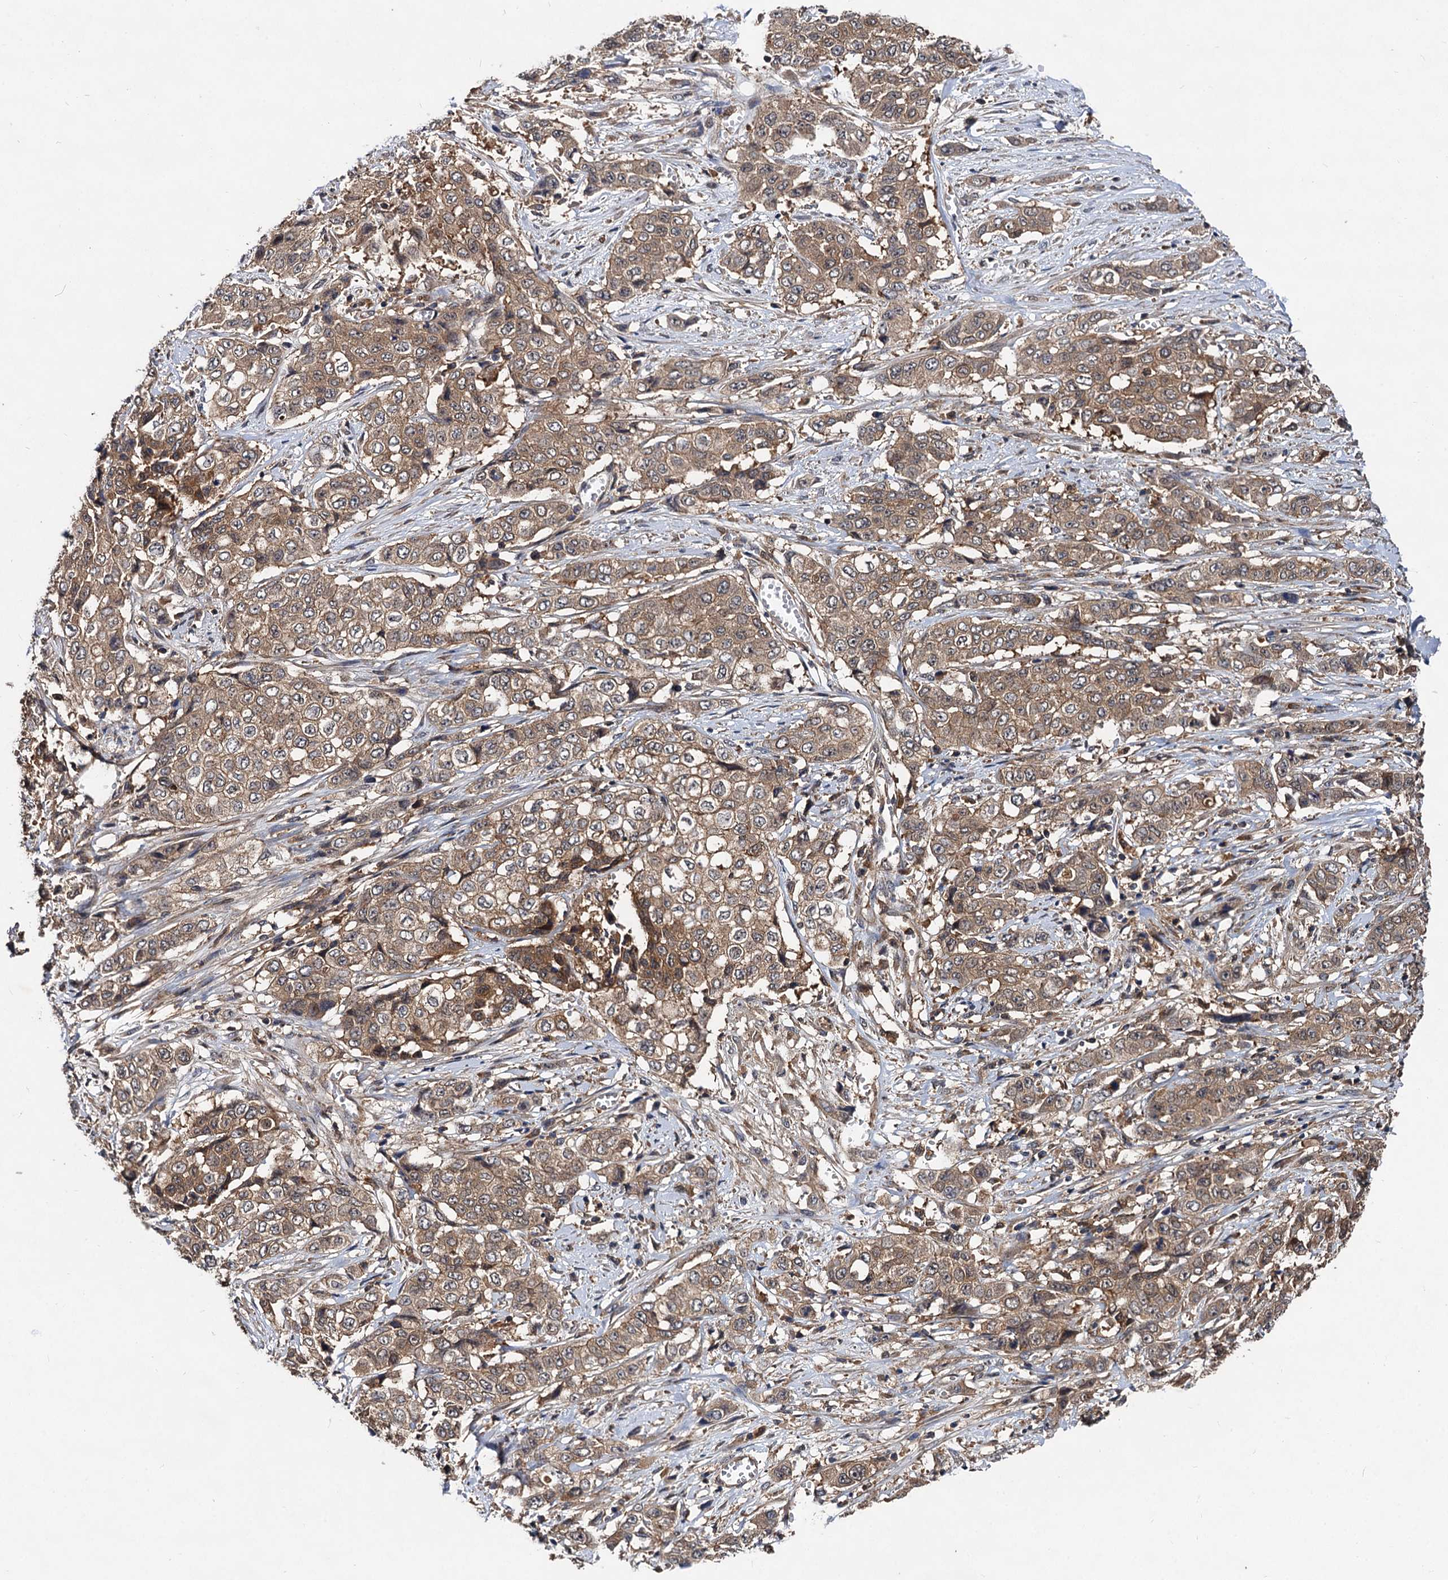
{"staining": {"intensity": "moderate", "quantity": ">75%", "location": "cytoplasmic/membranous"}, "tissue": "stomach cancer", "cell_type": "Tumor cells", "image_type": "cancer", "snomed": [{"axis": "morphology", "description": "Adenocarcinoma, NOS"}, {"axis": "topography", "description": "Stomach, upper"}], "caption": "A micrograph of human stomach adenocarcinoma stained for a protein shows moderate cytoplasmic/membranous brown staining in tumor cells.", "gene": "VPS29", "patient": {"sex": "male", "age": 62}}